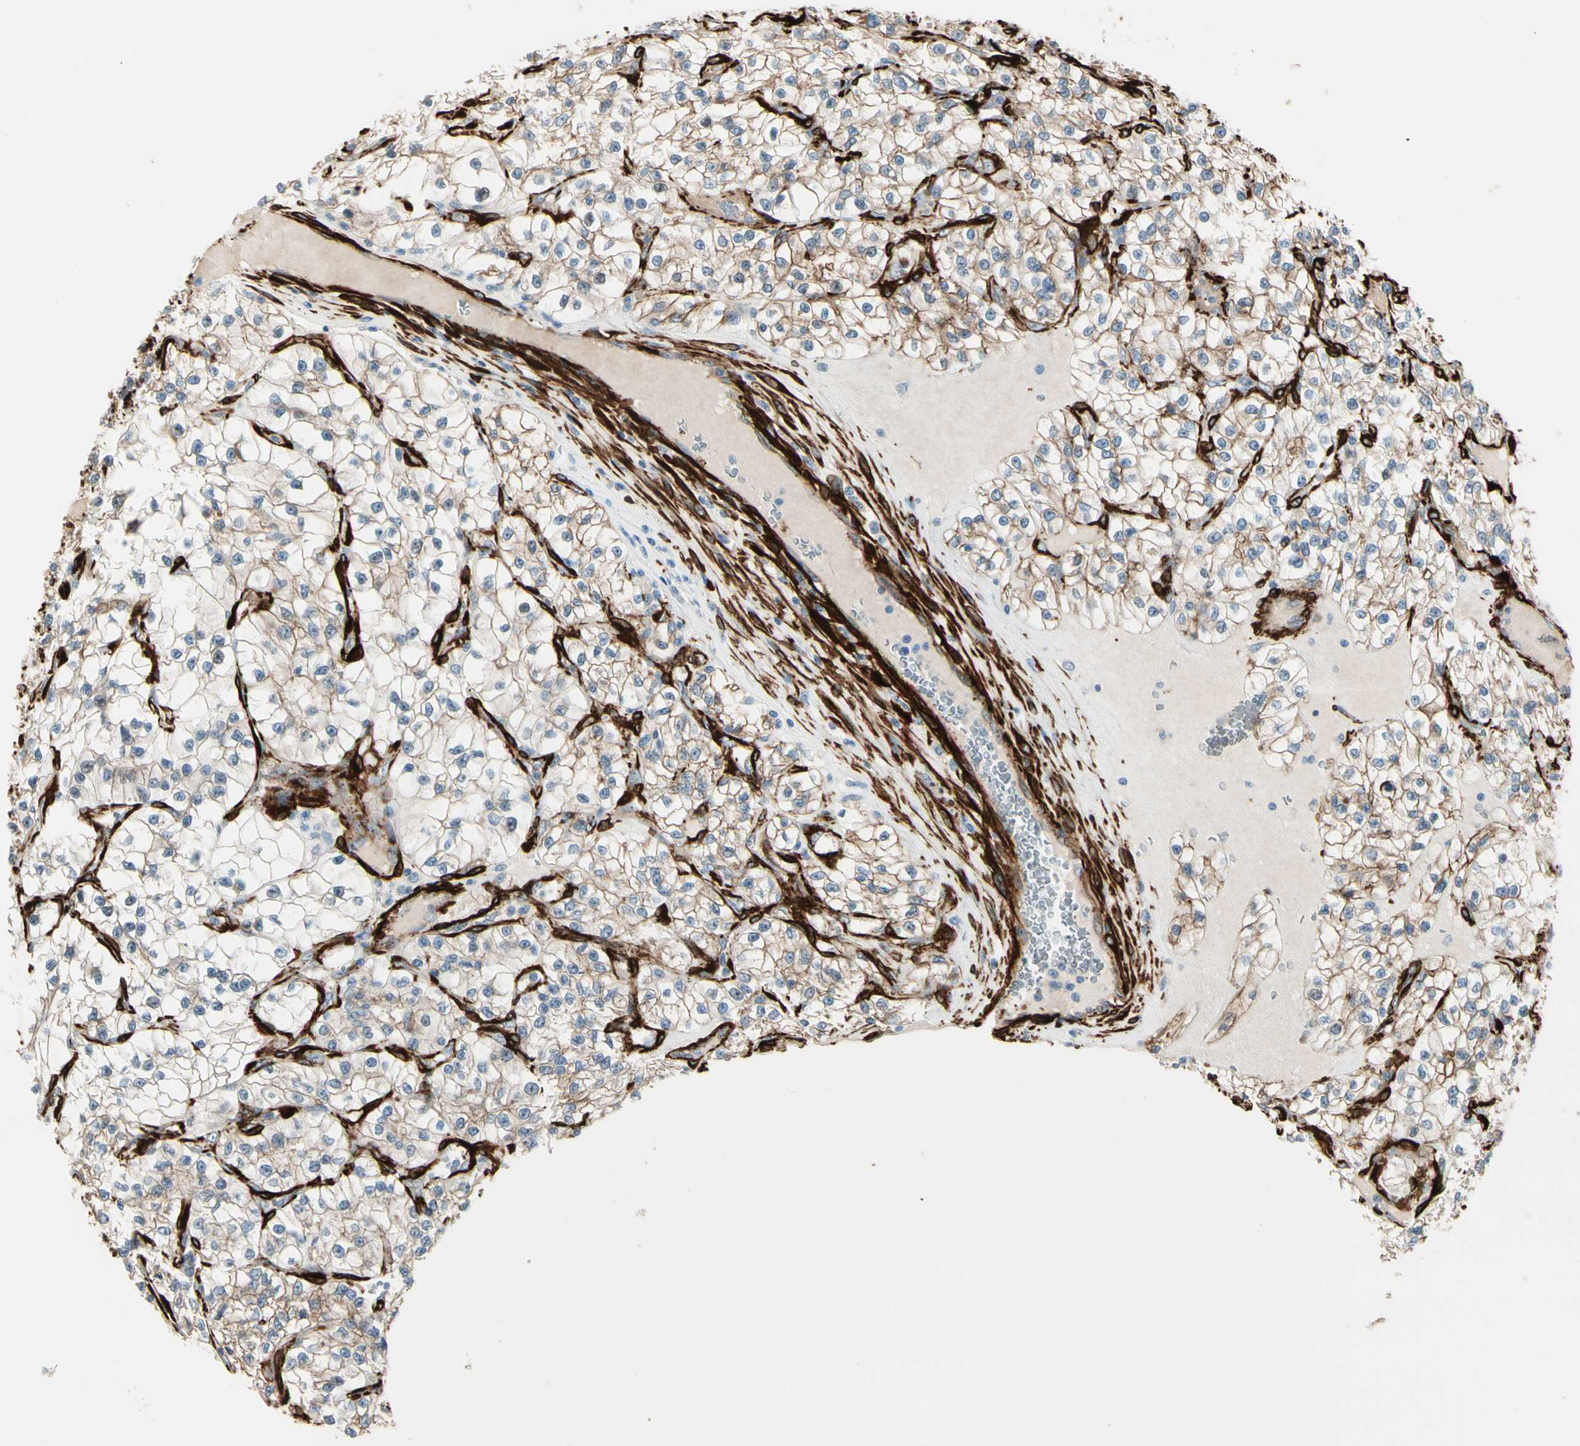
{"staining": {"intensity": "weak", "quantity": ">75%", "location": "cytoplasmic/membranous"}, "tissue": "renal cancer", "cell_type": "Tumor cells", "image_type": "cancer", "snomed": [{"axis": "morphology", "description": "Adenocarcinoma, NOS"}, {"axis": "topography", "description": "Kidney"}], "caption": "Weak cytoplasmic/membranous positivity is present in about >75% of tumor cells in renal cancer (adenocarcinoma).", "gene": "CALD1", "patient": {"sex": "female", "age": 57}}